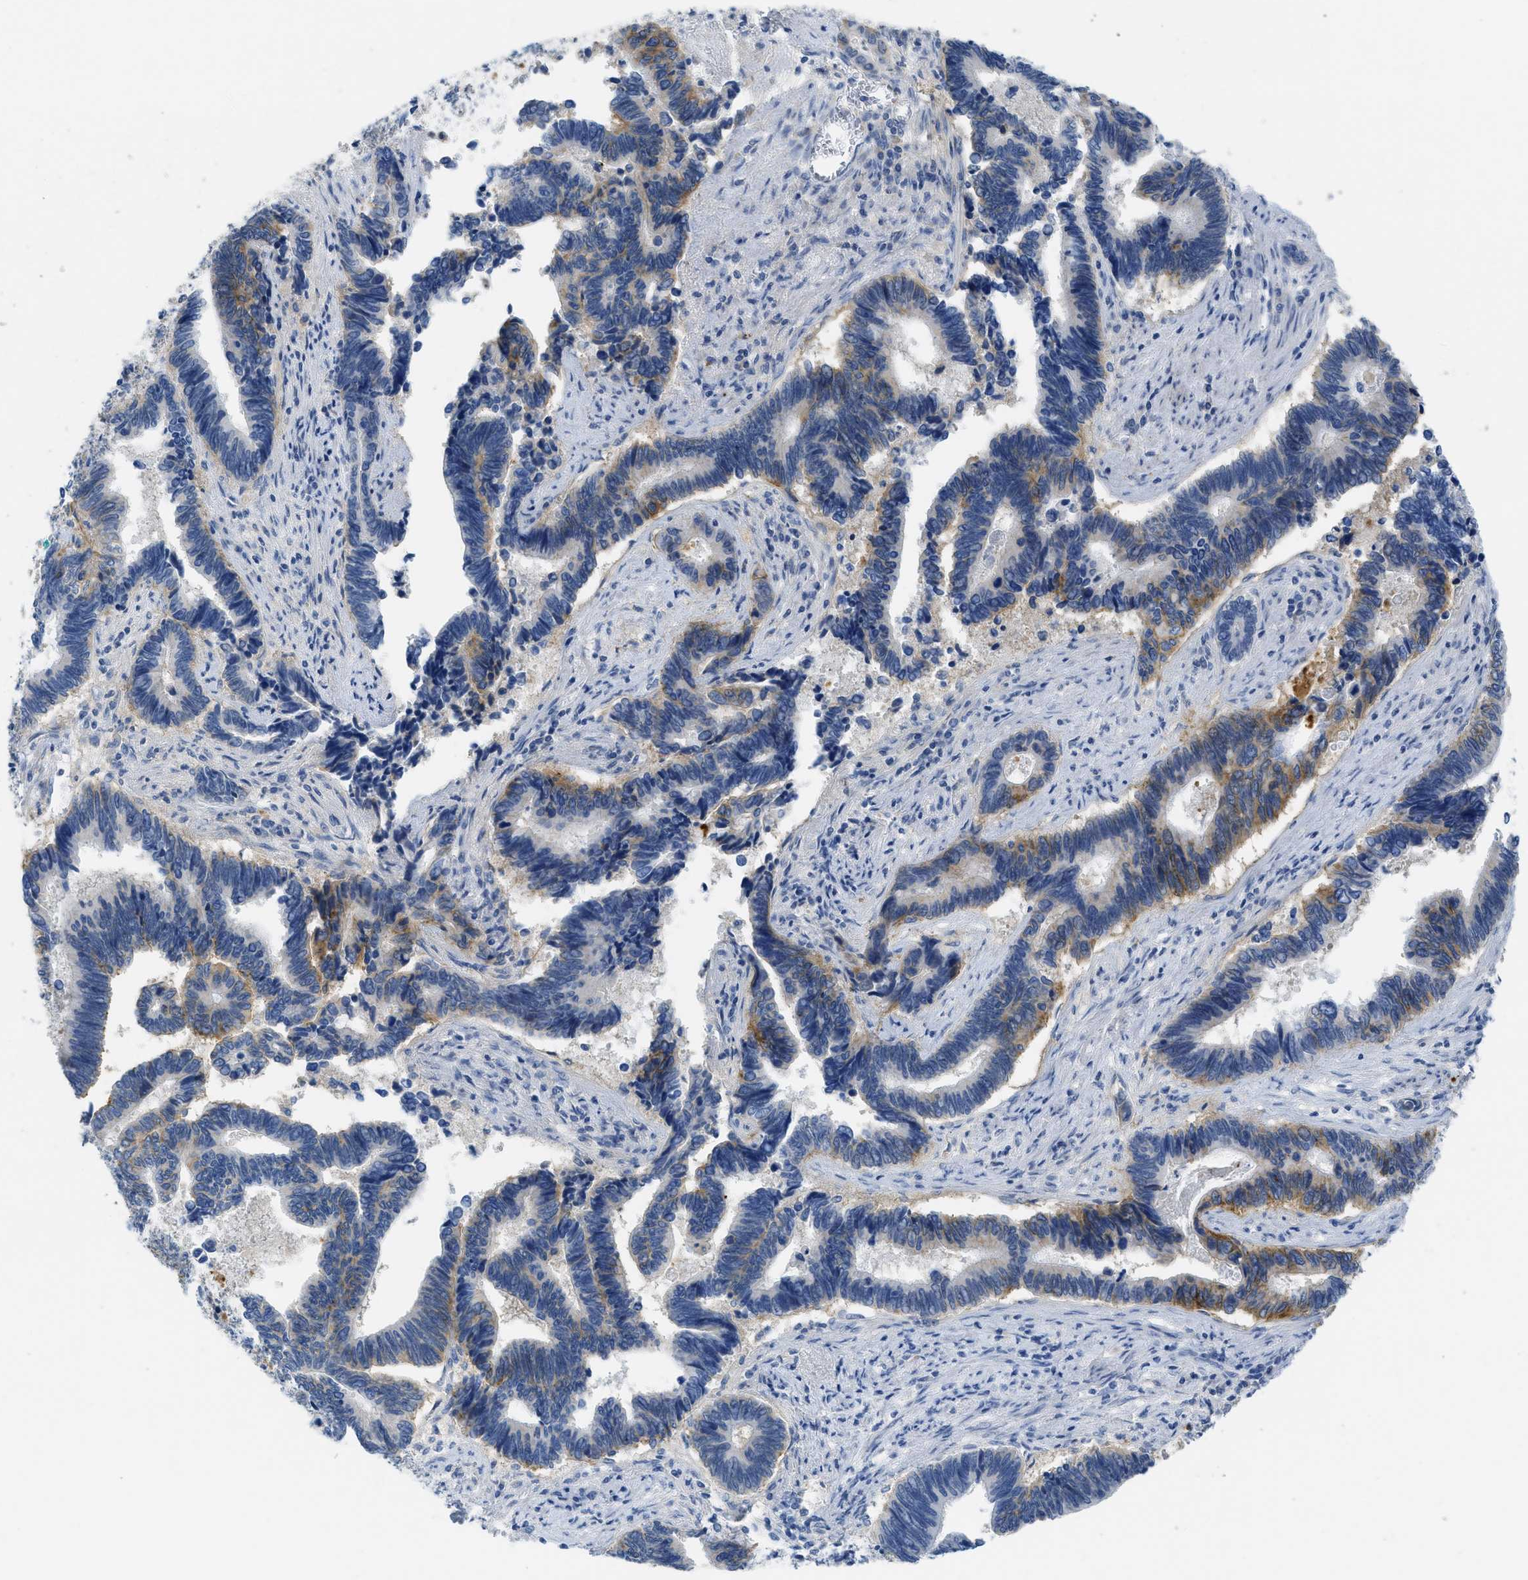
{"staining": {"intensity": "moderate", "quantity": "25%-75%", "location": "cytoplasmic/membranous"}, "tissue": "pancreatic cancer", "cell_type": "Tumor cells", "image_type": "cancer", "snomed": [{"axis": "morphology", "description": "Adenocarcinoma, NOS"}, {"axis": "topography", "description": "Pancreas"}], "caption": "IHC photomicrograph of human pancreatic cancer stained for a protein (brown), which reveals medium levels of moderate cytoplasmic/membranous expression in approximately 25%-75% of tumor cells.", "gene": "CNNM4", "patient": {"sex": "female", "age": 70}}